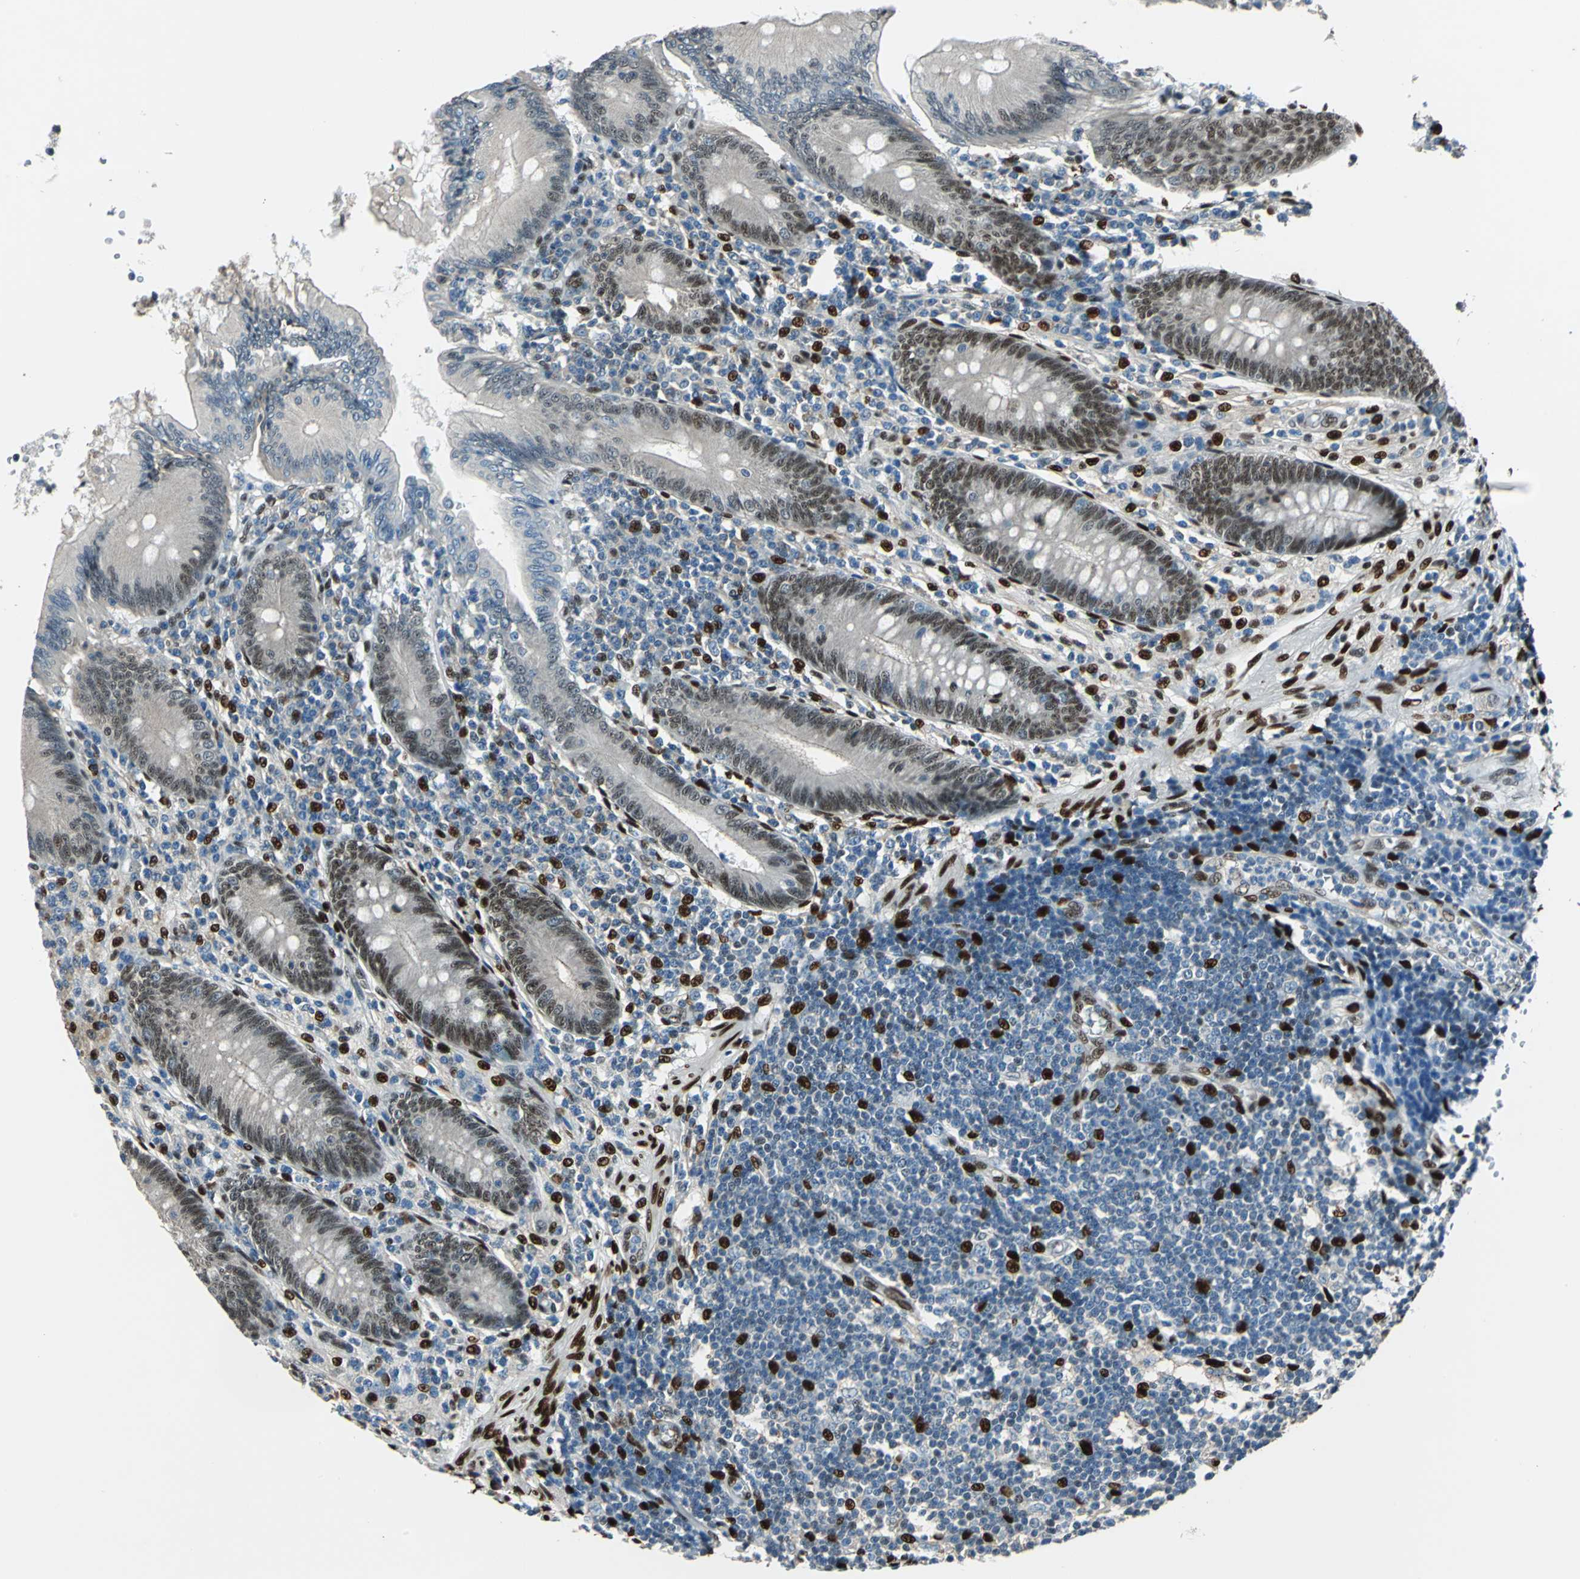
{"staining": {"intensity": "strong", "quantity": ">75%", "location": "cytoplasmic/membranous,nuclear"}, "tissue": "appendix", "cell_type": "Glandular cells", "image_type": "normal", "snomed": [{"axis": "morphology", "description": "Normal tissue, NOS"}, {"axis": "morphology", "description": "Inflammation, NOS"}, {"axis": "topography", "description": "Appendix"}], "caption": "High-power microscopy captured an immunohistochemistry photomicrograph of unremarkable appendix, revealing strong cytoplasmic/membranous,nuclear expression in about >75% of glandular cells.", "gene": "NFIA", "patient": {"sex": "male", "age": 46}}